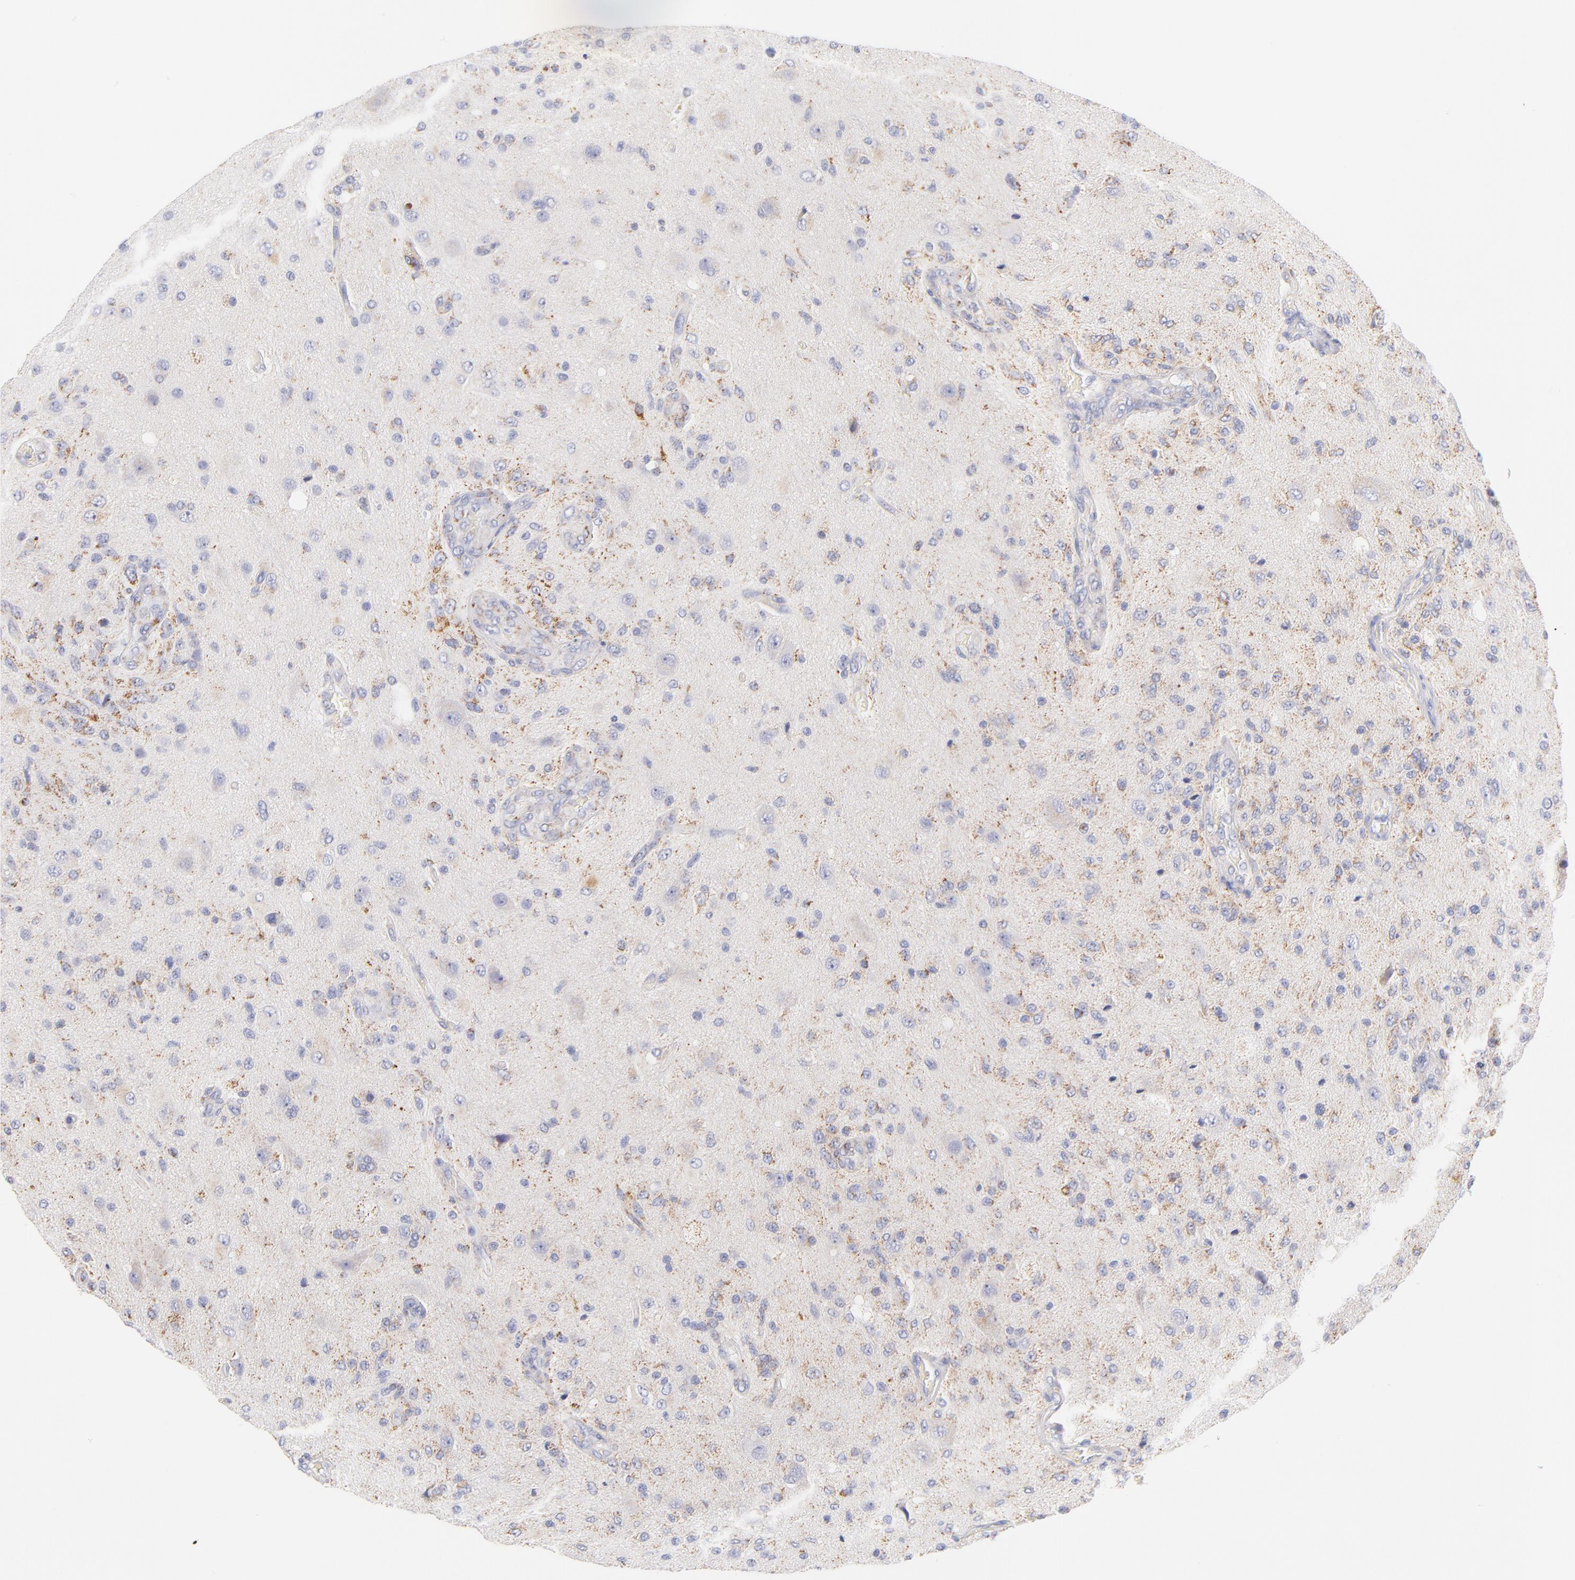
{"staining": {"intensity": "moderate", "quantity": "25%-75%", "location": "cytoplasmic/membranous"}, "tissue": "glioma", "cell_type": "Tumor cells", "image_type": "cancer", "snomed": [{"axis": "morphology", "description": "Normal tissue, NOS"}, {"axis": "morphology", "description": "Glioma, malignant, High grade"}, {"axis": "topography", "description": "Cerebral cortex"}], "caption": "Immunohistochemical staining of glioma shows medium levels of moderate cytoplasmic/membranous expression in approximately 25%-75% of tumor cells.", "gene": "AIFM1", "patient": {"sex": "male", "age": 77}}